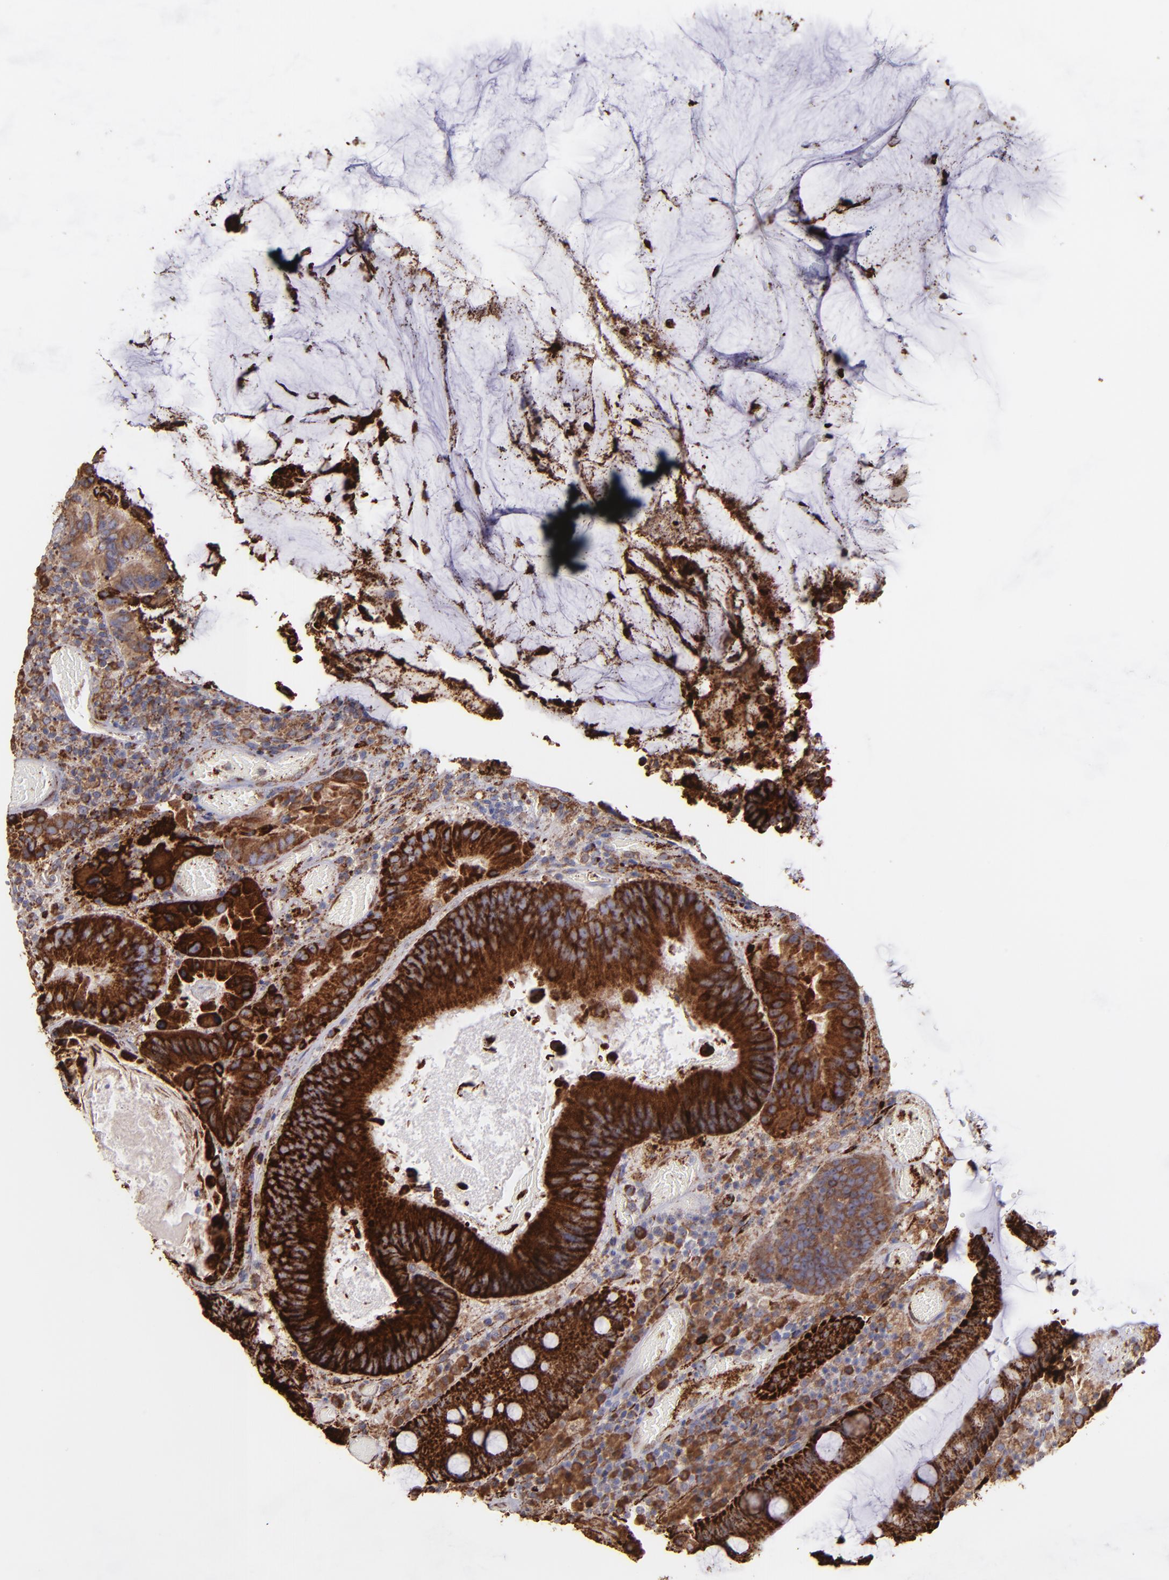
{"staining": {"intensity": "strong", "quantity": ">75%", "location": "cytoplasmic/membranous"}, "tissue": "colorectal cancer", "cell_type": "Tumor cells", "image_type": "cancer", "snomed": [{"axis": "morphology", "description": "Normal tissue, NOS"}, {"axis": "morphology", "description": "Adenocarcinoma, NOS"}, {"axis": "topography", "description": "Colon"}], "caption": "There is high levels of strong cytoplasmic/membranous staining in tumor cells of colorectal adenocarcinoma, as demonstrated by immunohistochemical staining (brown color).", "gene": "MAOB", "patient": {"sex": "female", "age": 78}}